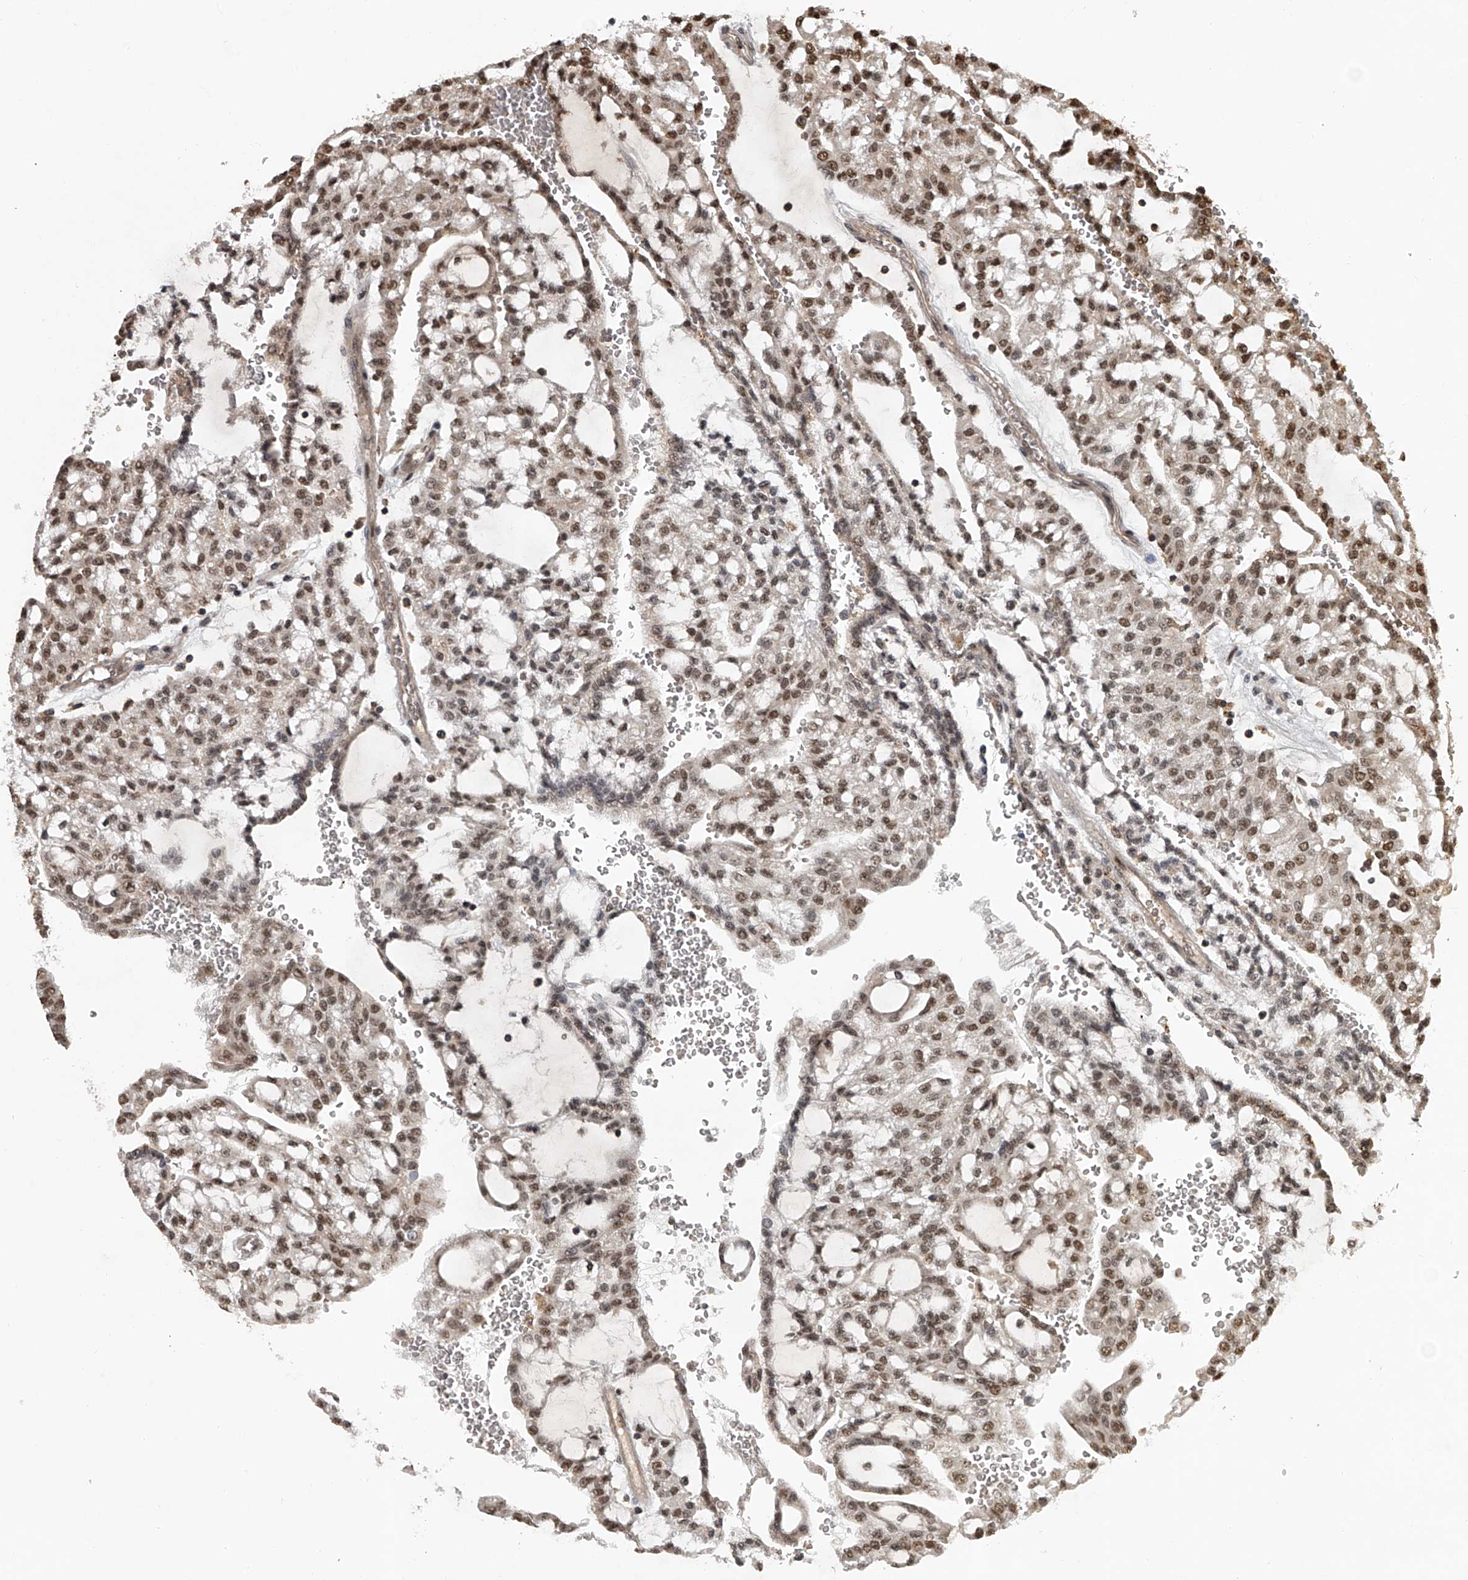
{"staining": {"intensity": "moderate", "quantity": ">75%", "location": "nuclear"}, "tissue": "renal cancer", "cell_type": "Tumor cells", "image_type": "cancer", "snomed": [{"axis": "morphology", "description": "Adenocarcinoma, NOS"}, {"axis": "topography", "description": "Kidney"}], "caption": "Renal cancer (adenocarcinoma) tissue exhibits moderate nuclear expression in approximately >75% of tumor cells, visualized by immunohistochemistry. Using DAB (brown) and hematoxylin (blue) stains, captured at high magnification using brightfield microscopy.", "gene": "PLEKHG1", "patient": {"sex": "male", "age": 63}}